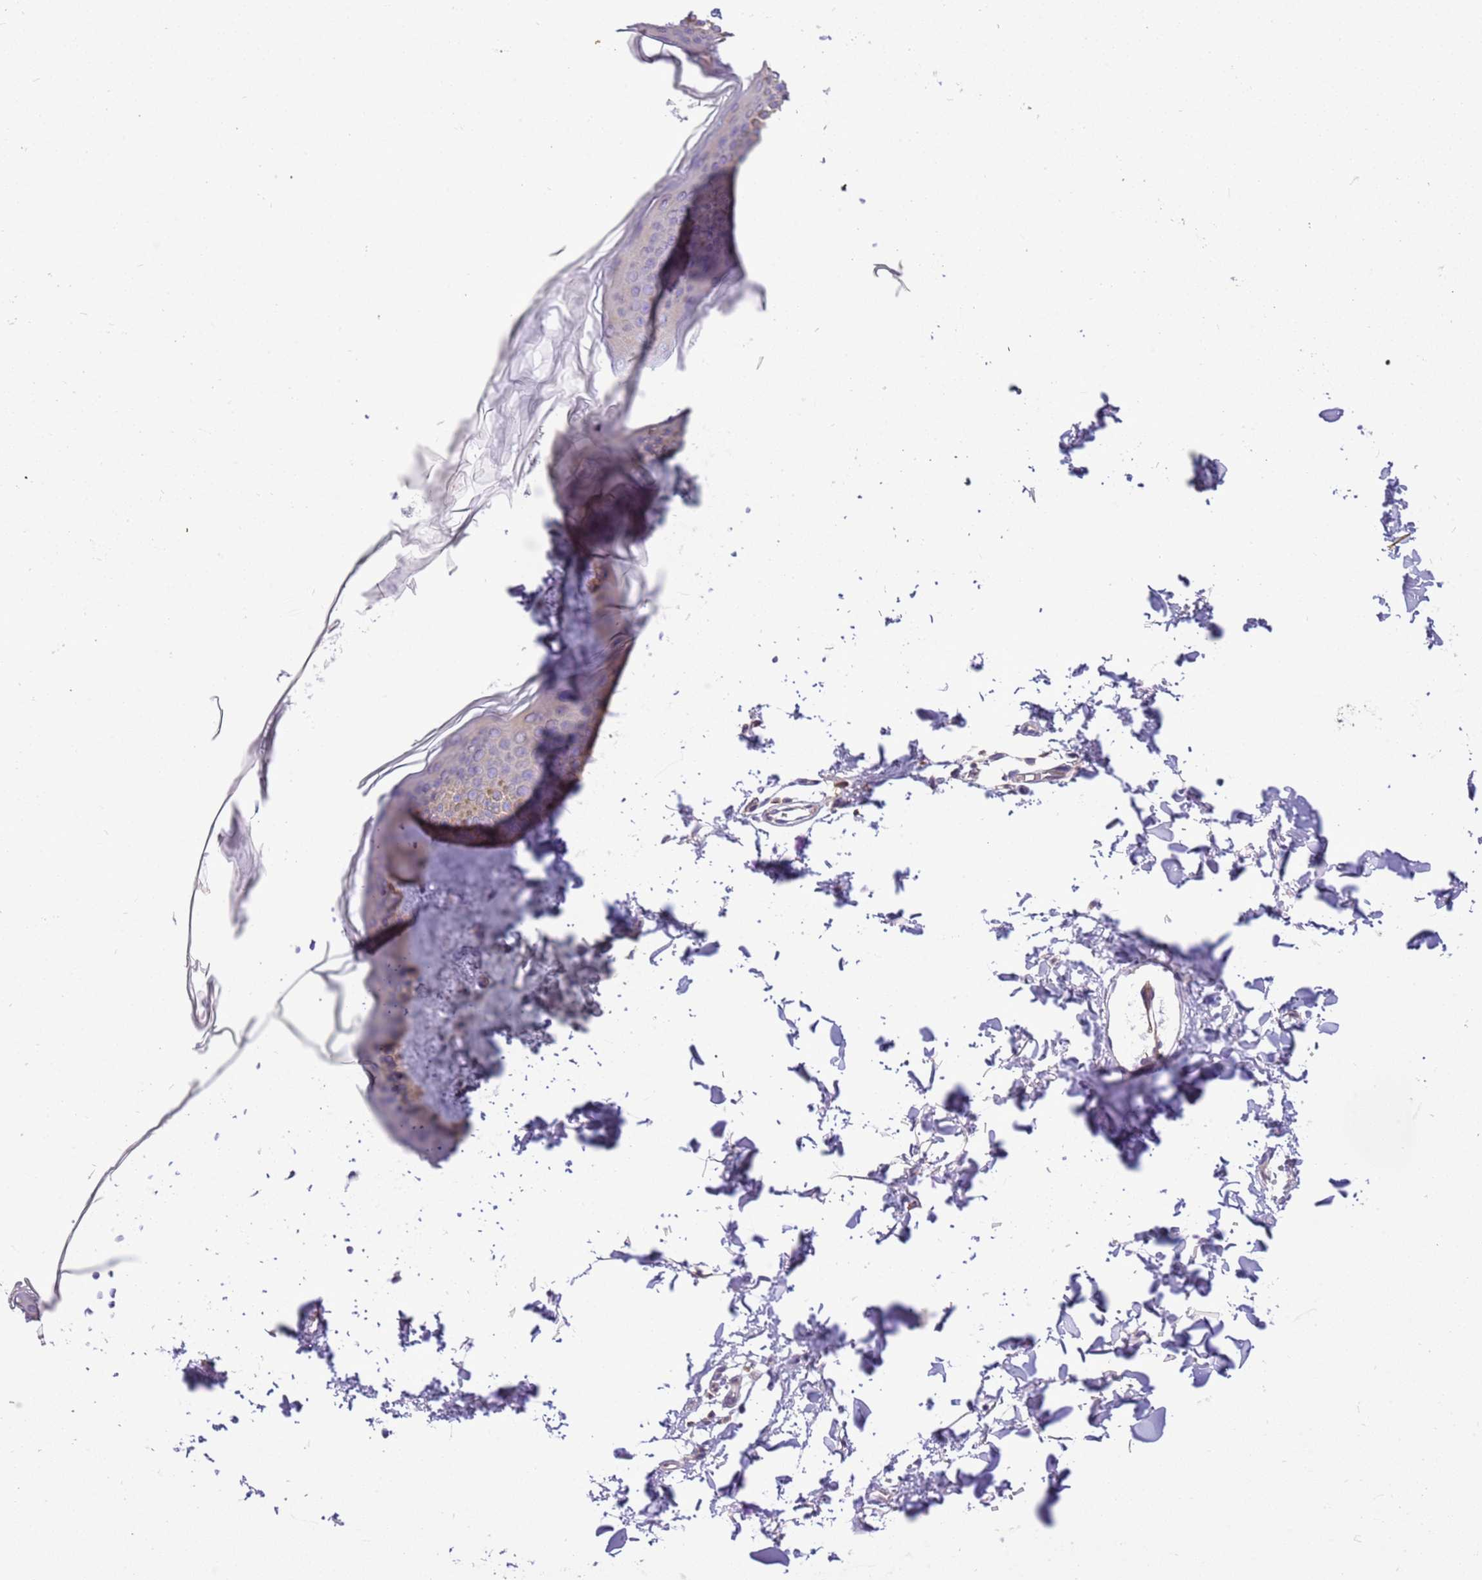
{"staining": {"intensity": "negative", "quantity": "none", "location": "none"}, "tissue": "skin", "cell_type": "Fibroblasts", "image_type": "normal", "snomed": [{"axis": "morphology", "description": "Normal tissue, NOS"}, {"axis": "topography", "description": "Skin"}], "caption": "An IHC photomicrograph of normal skin is shown. There is no staining in fibroblasts of skin.", "gene": "STIP1", "patient": {"sex": "female", "age": 58}}